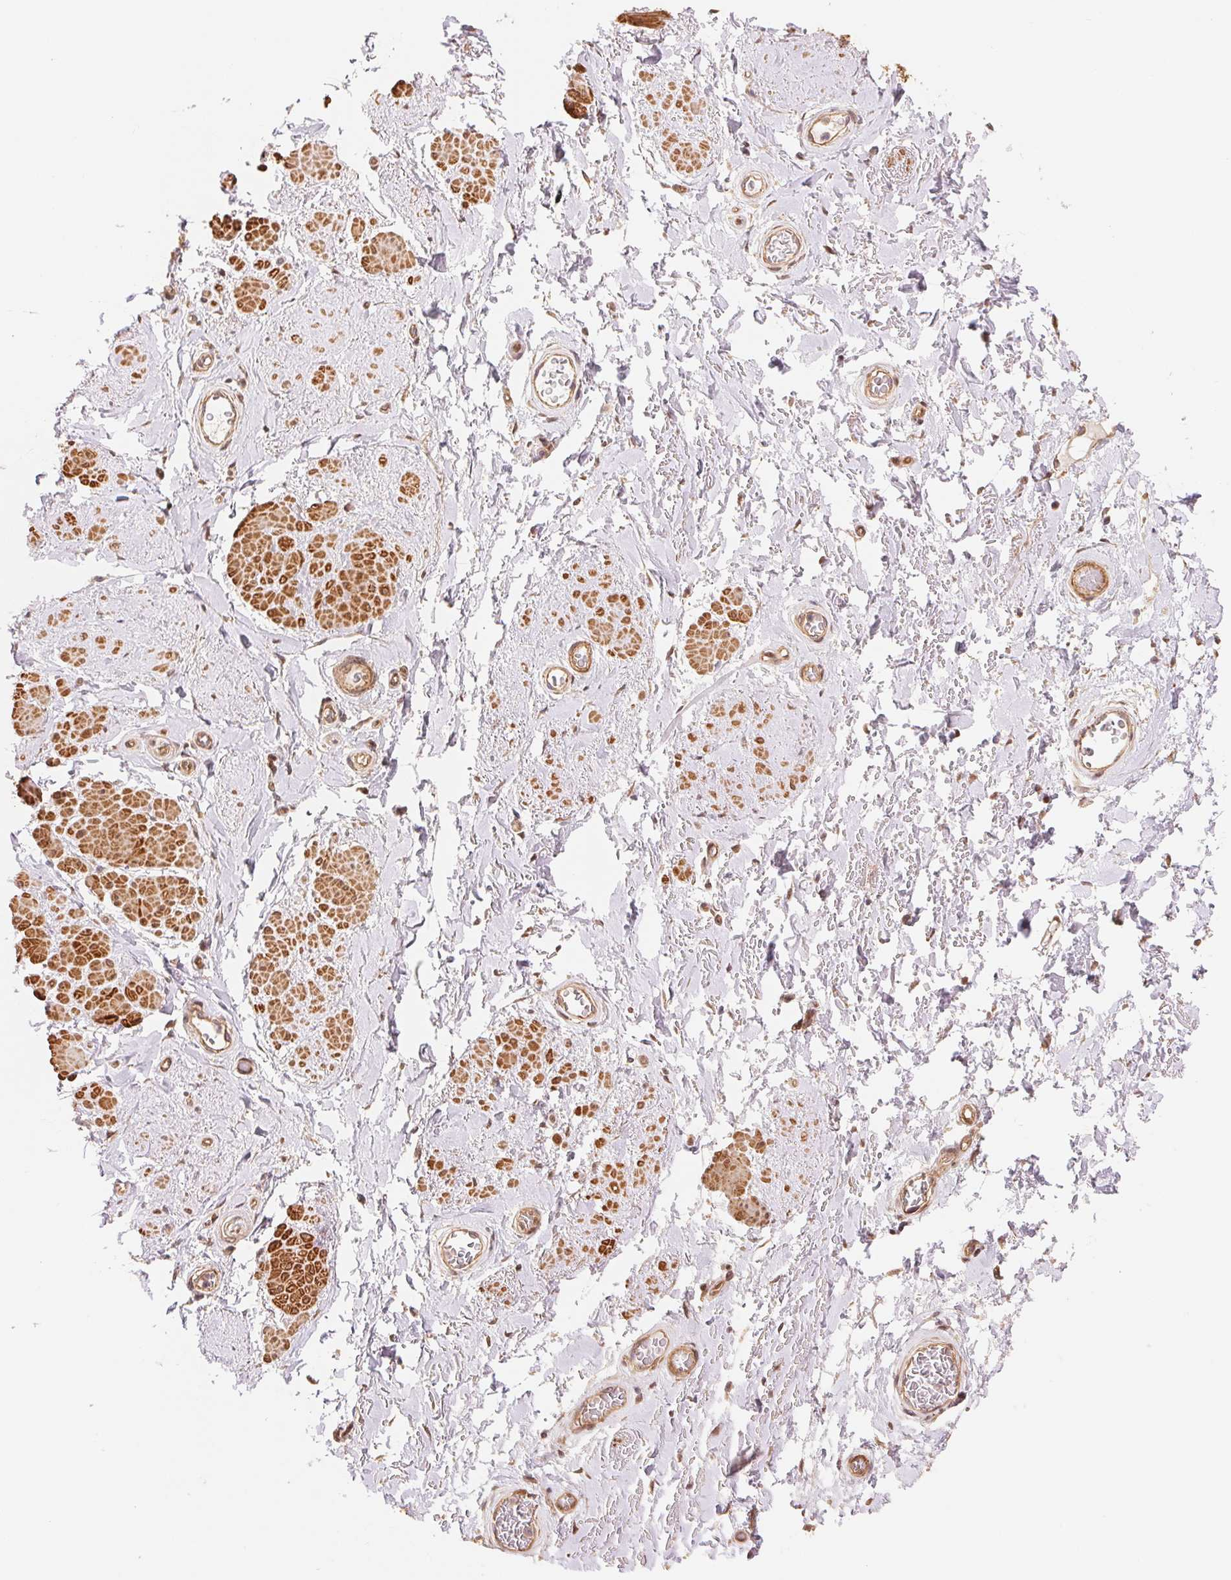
{"staining": {"intensity": "moderate", "quantity": ">75%", "location": "cytoplasmic/membranous"}, "tissue": "adipose tissue", "cell_type": "Adipocytes", "image_type": "normal", "snomed": [{"axis": "morphology", "description": "Normal tissue, NOS"}, {"axis": "topography", "description": "Anal"}, {"axis": "topography", "description": "Peripheral nerve tissue"}], "caption": "This photomicrograph reveals unremarkable adipose tissue stained with immunohistochemistry to label a protein in brown. The cytoplasmic/membranous of adipocytes show moderate positivity for the protein. Nuclei are counter-stained blue.", "gene": "TNIP2", "patient": {"sex": "male", "age": 53}}